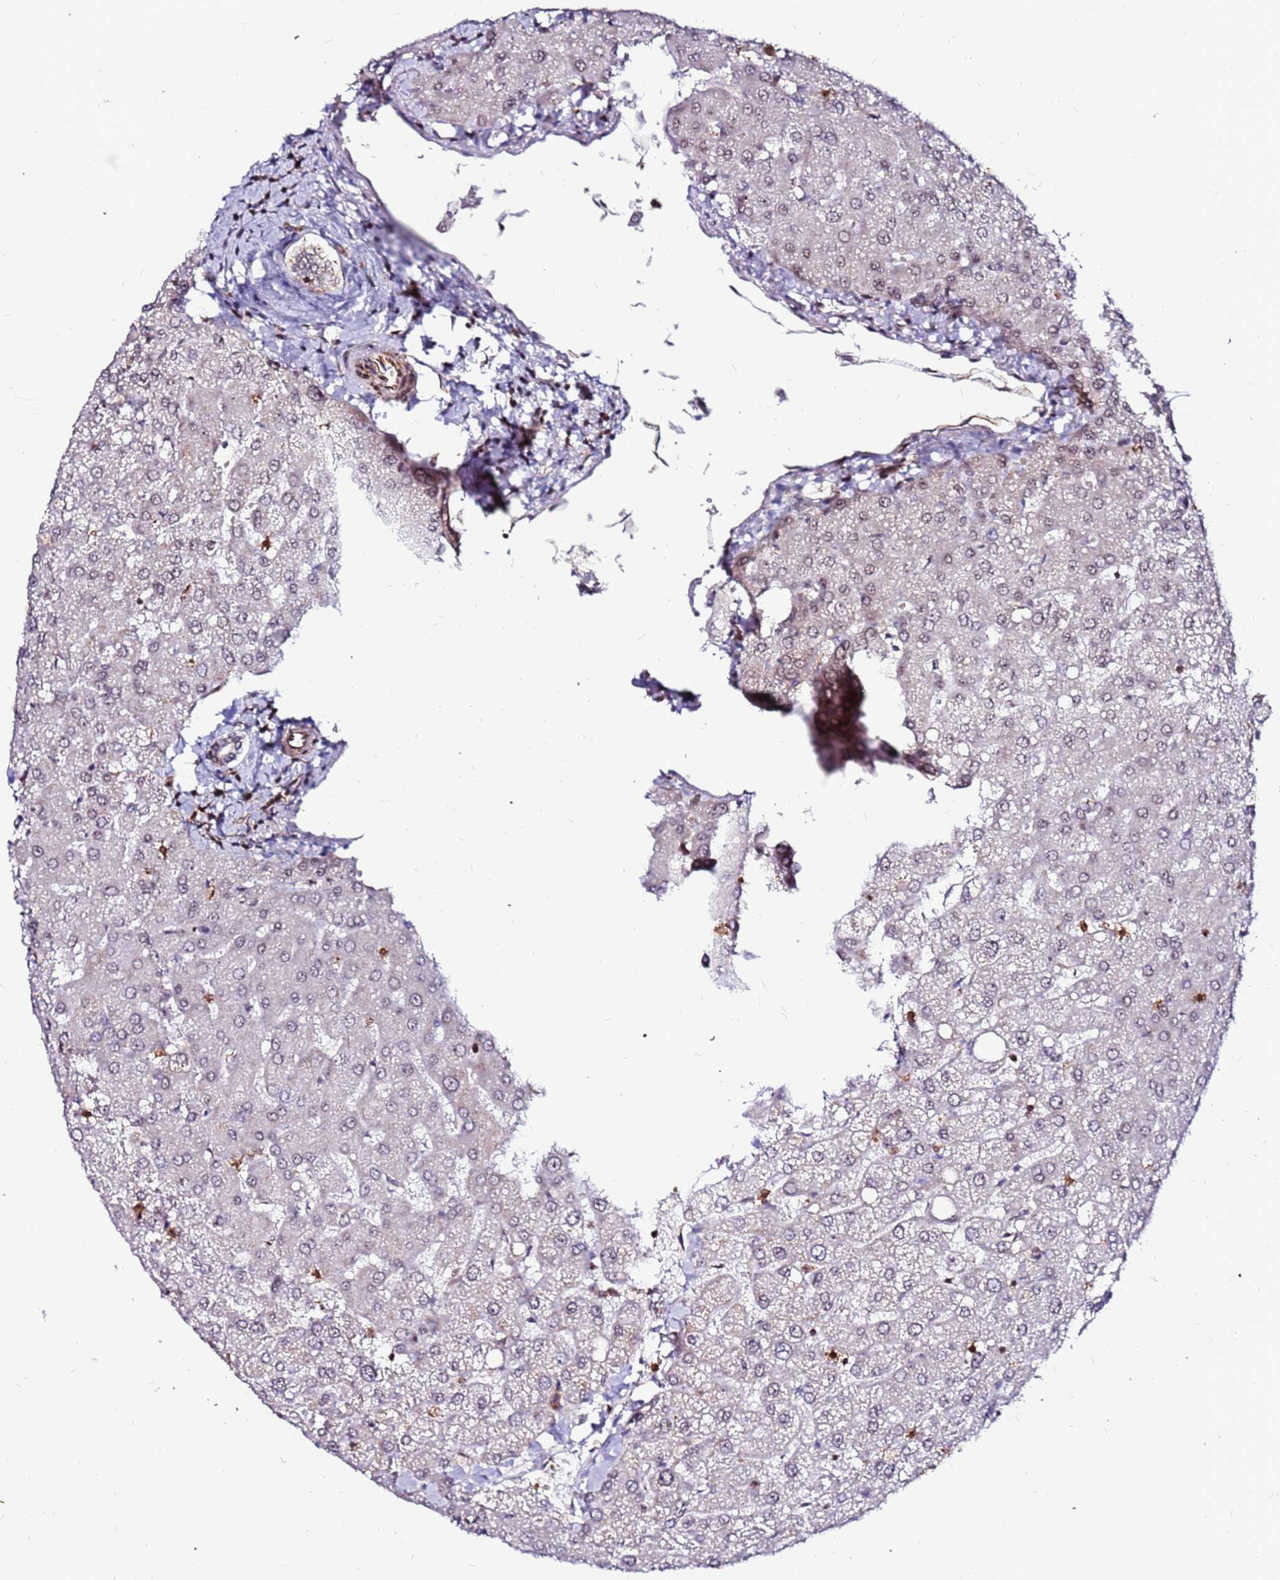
{"staining": {"intensity": "negative", "quantity": "none", "location": "none"}, "tissue": "liver", "cell_type": "Cholangiocytes", "image_type": "normal", "snomed": [{"axis": "morphology", "description": "Normal tissue, NOS"}, {"axis": "topography", "description": "Liver"}], "caption": "Liver stained for a protein using IHC exhibits no staining cholangiocytes.", "gene": "CLK3", "patient": {"sex": "female", "age": 54}}